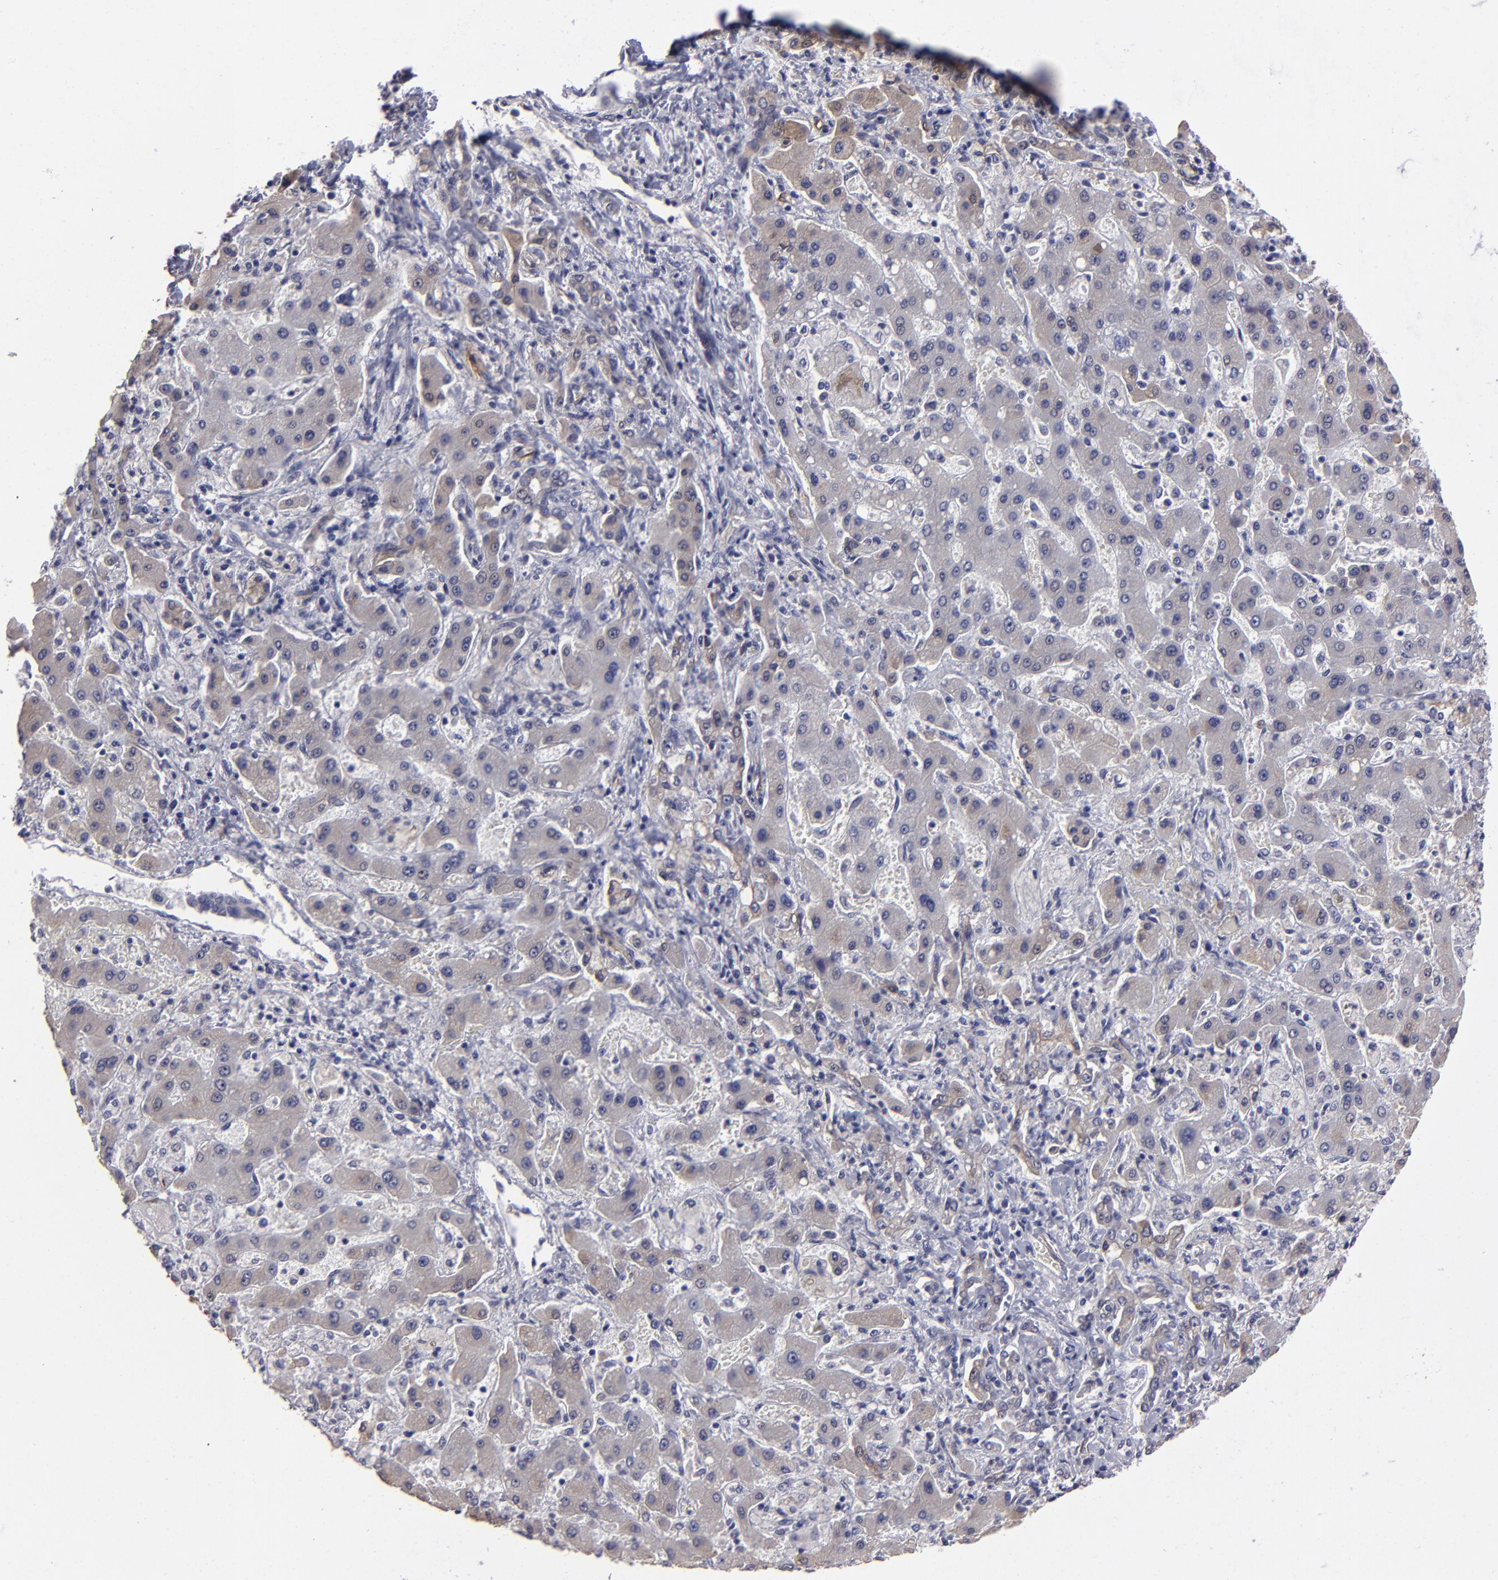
{"staining": {"intensity": "weak", "quantity": "25%-75%", "location": "cytoplasmic/membranous"}, "tissue": "liver cancer", "cell_type": "Tumor cells", "image_type": "cancer", "snomed": [{"axis": "morphology", "description": "Cholangiocarcinoma"}, {"axis": "topography", "description": "Liver"}], "caption": "Human liver cholangiocarcinoma stained with a brown dye shows weak cytoplasmic/membranous positive expression in about 25%-75% of tumor cells.", "gene": "ZNF175", "patient": {"sex": "male", "age": 50}}